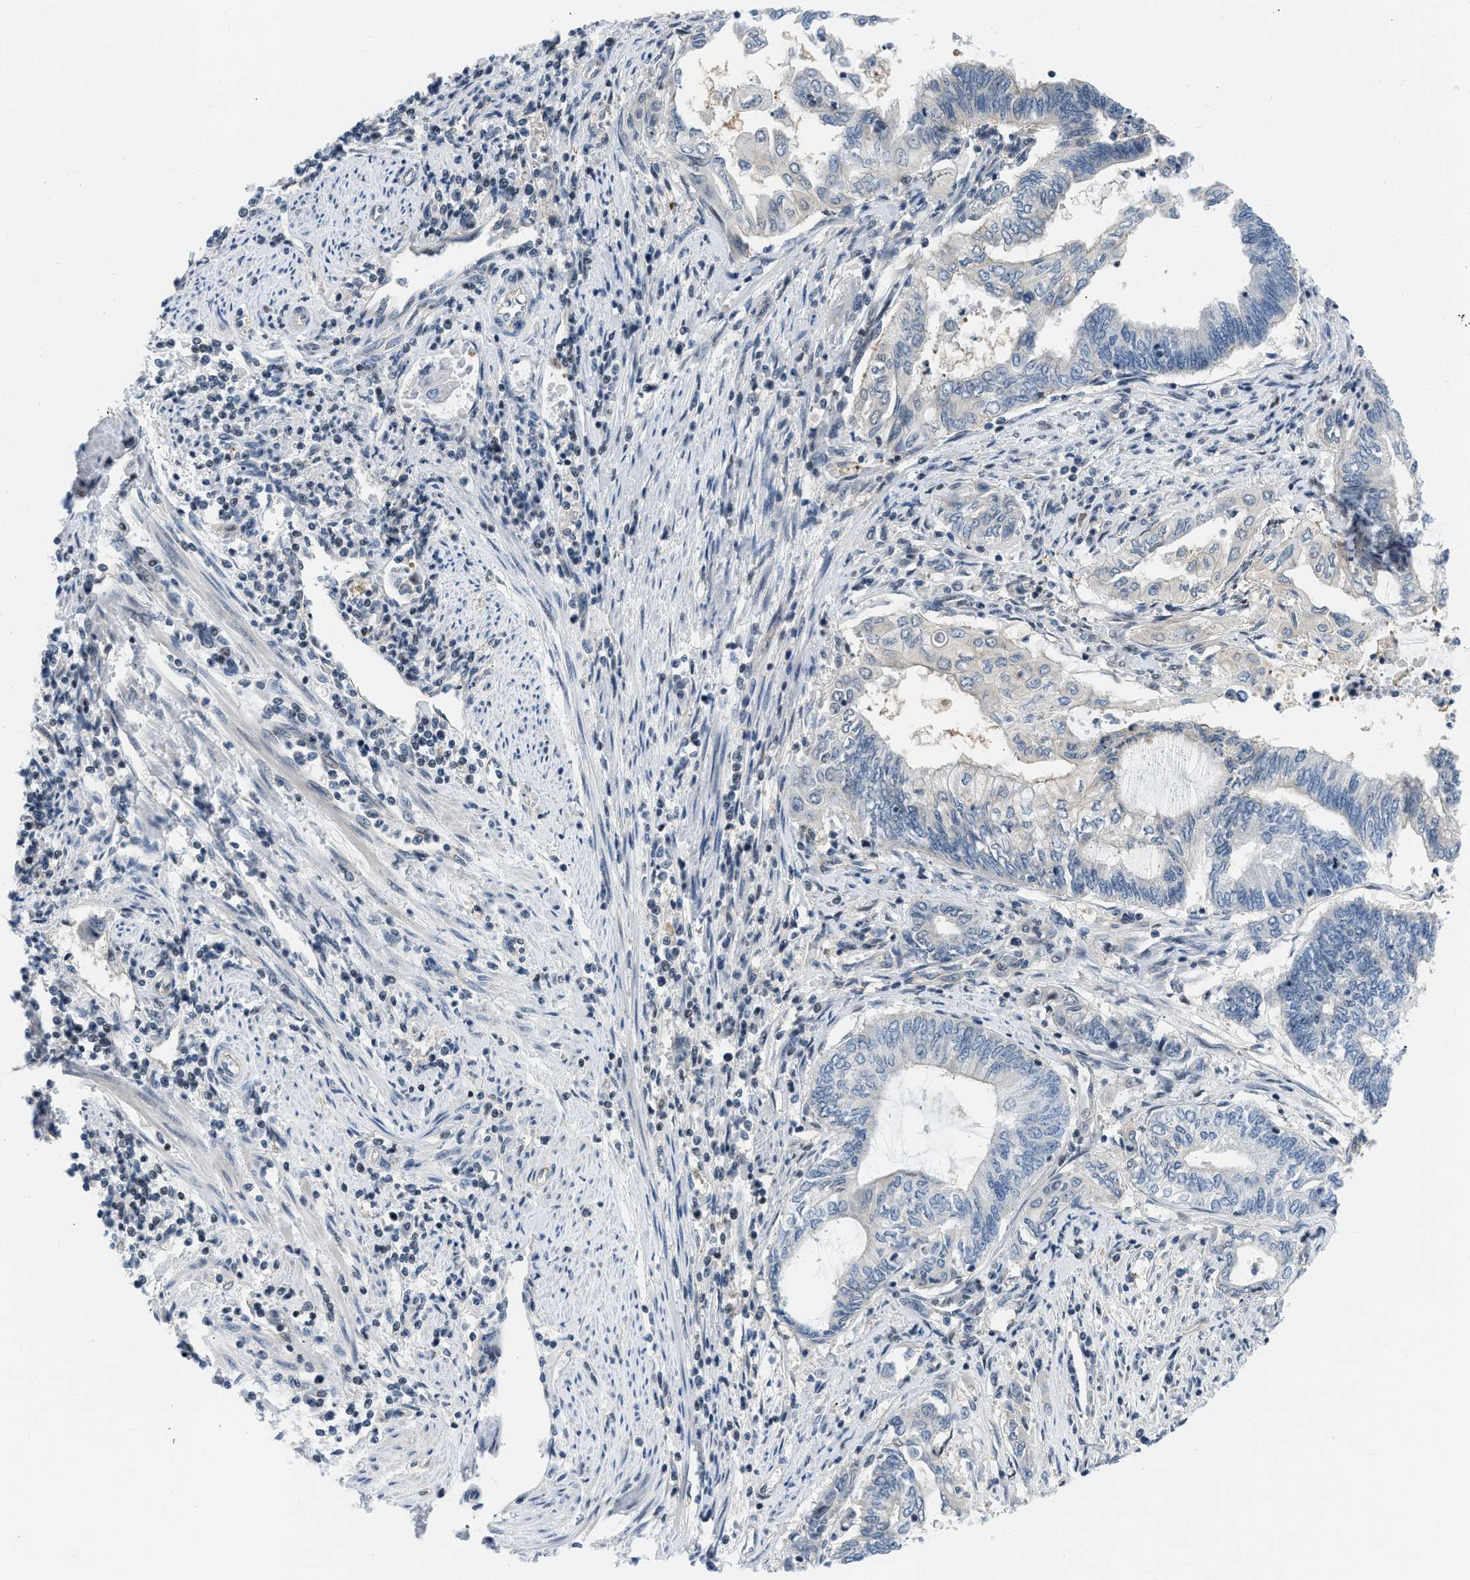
{"staining": {"intensity": "negative", "quantity": "none", "location": "none"}, "tissue": "endometrial cancer", "cell_type": "Tumor cells", "image_type": "cancer", "snomed": [{"axis": "morphology", "description": "Adenocarcinoma, NOS"}, {"axis": "topography", "description": "Uterus"}, {"axis": "topography", "description": "Endometrium"}], "caption": "Micrograph shows no significant protein expression in tumor cells of endometrial cancer (adenocarcinoma). The staining is performed using DAB (3,3'-diaminobenzidine) brown chromogen with nuclei counter-stained in using hematoxylin.", "gene": "OLIG3", "patient": {"sex": "female", "age": 70}}